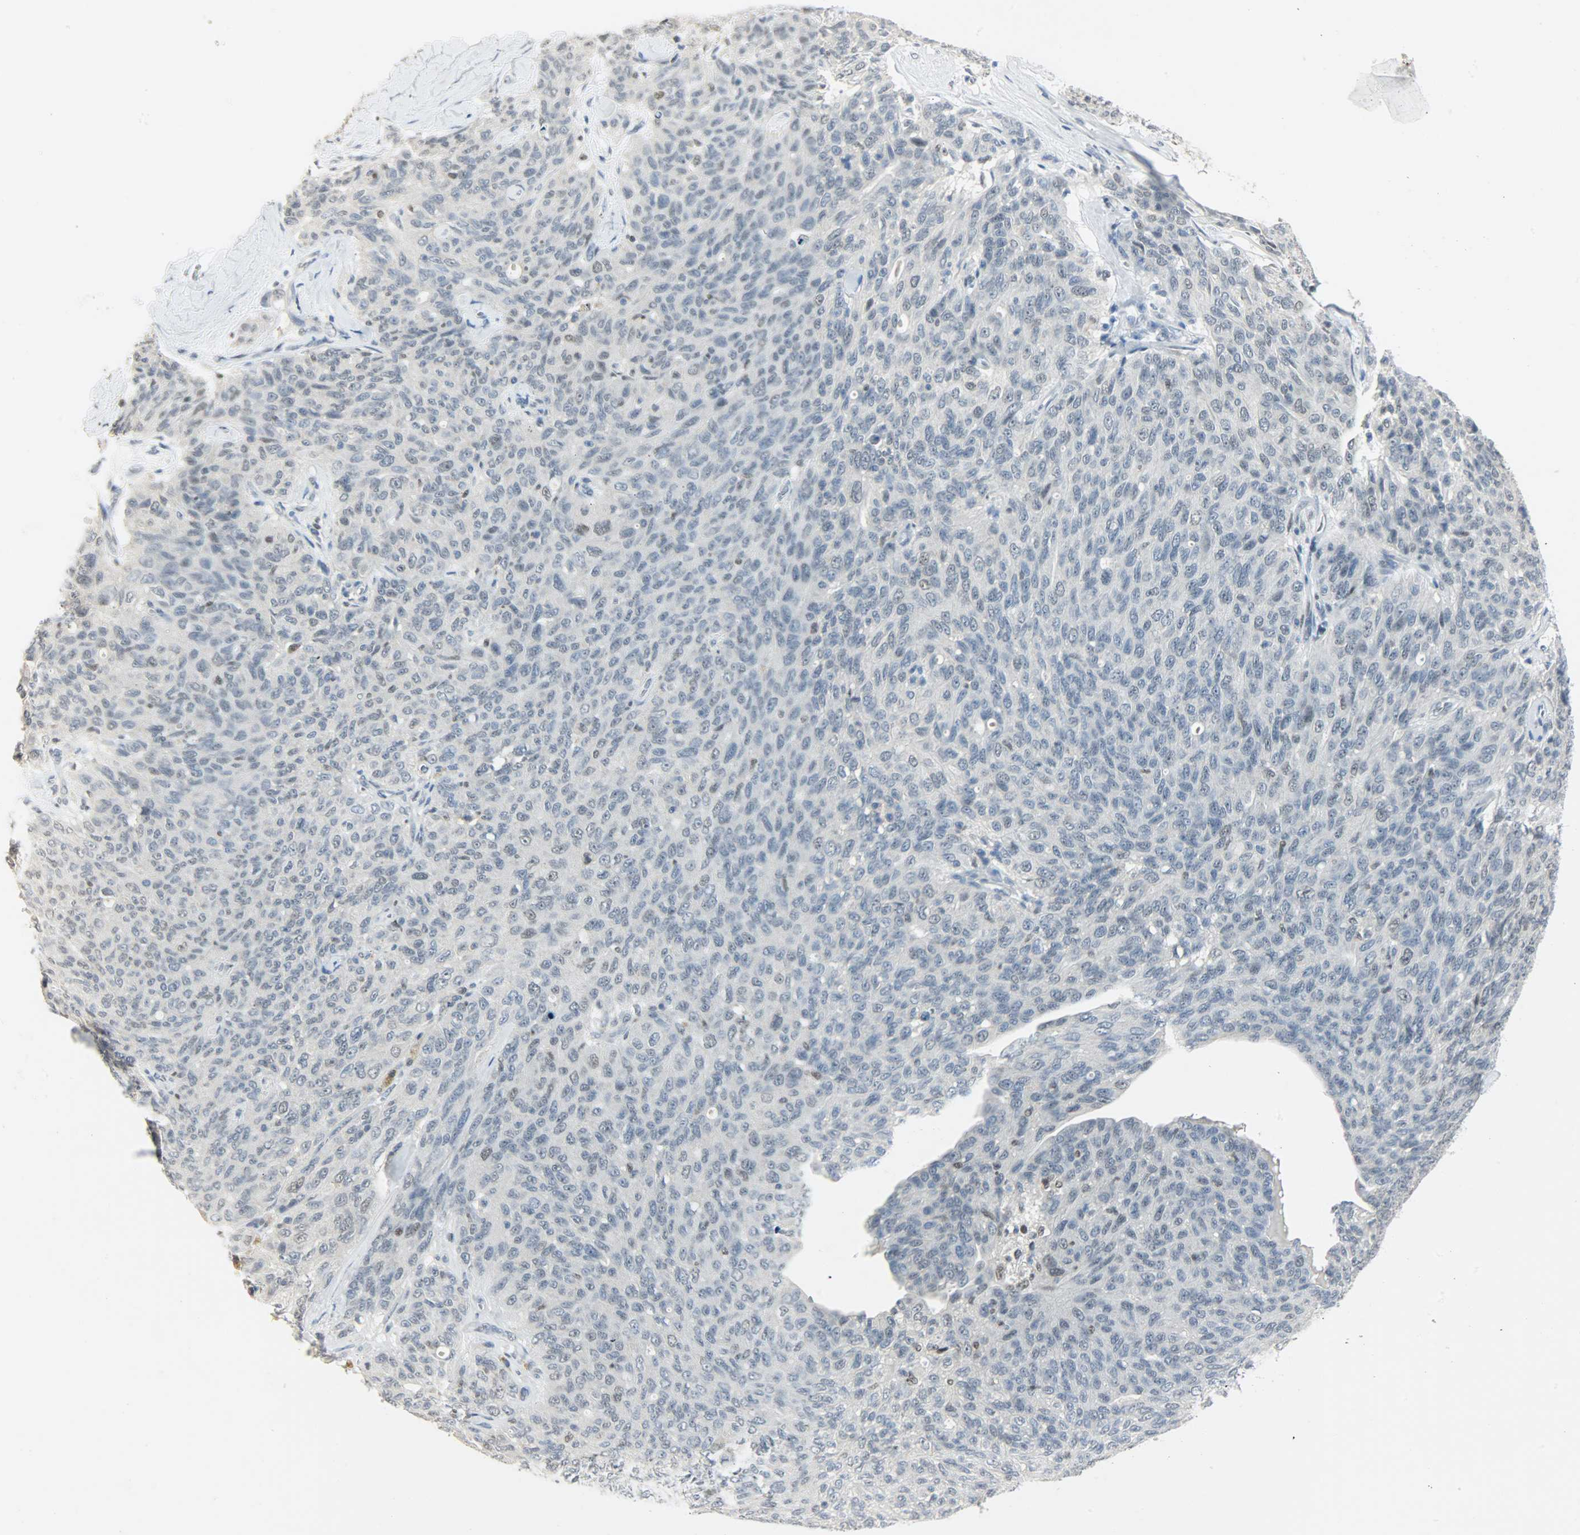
{"staining": {"intensity": "negative", "quantity": "none", "location": "none"}, "tissue": "ovarian cancer", "cell_type": "Tumor cells", "image_type": "cancer", "snomed": [{"axis": "morphology", "description": "Carcinoma, endometroid"}, {"axis": "topography", "description": "Ovary"}], "caption": "DAB immunohistochemical staining of human ovarian endometroid carcinoma shows no significant positivity in tumor cells. Brightfield microscopy of IHC stained with DAB (brown) and hematoxylin (blue), captured at high magnification.", "gene": "PPARG", "patient": {"sex": "female", "age": 60}}